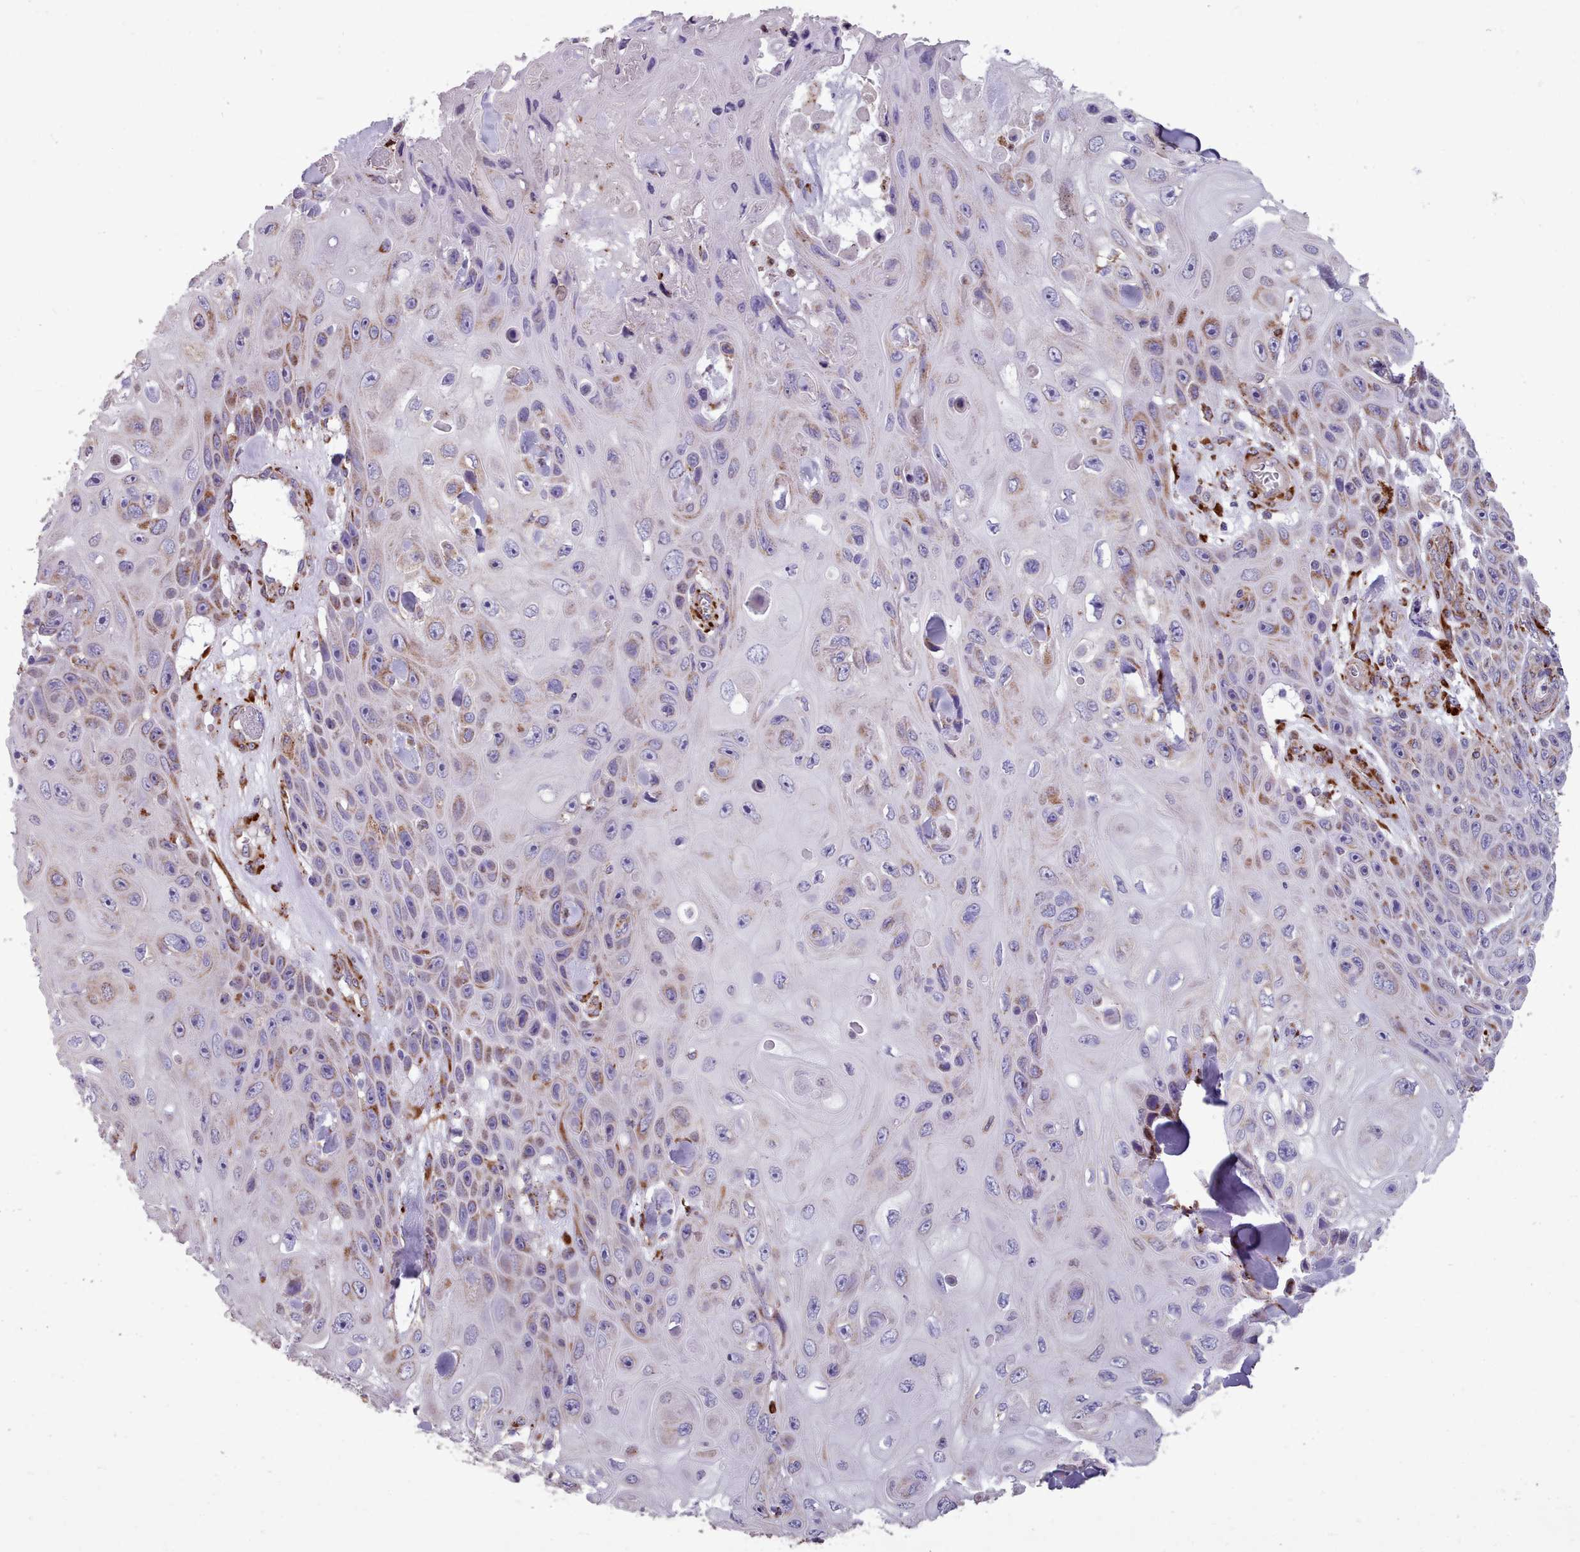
{"staining": {"intensity": "weak", "quantity": "<25%", "location": "cytoplasmic/membranous"}, "tissue": "skin cancer", "cell_type": "Tumor cells", "image_type": "cancer", "snomed": [{"axis": "morphology", "description": "Squamous cell carcinoma, NOS"}, {"axis": "topography", "description": "Skin"}], "caption": "Immunohistochemistry of squamous cell carcinoma (skin) exhibits no positivity in tumor cells.", "gene": "FKBP10", "patient": {"sex": "male", "age": 82}}